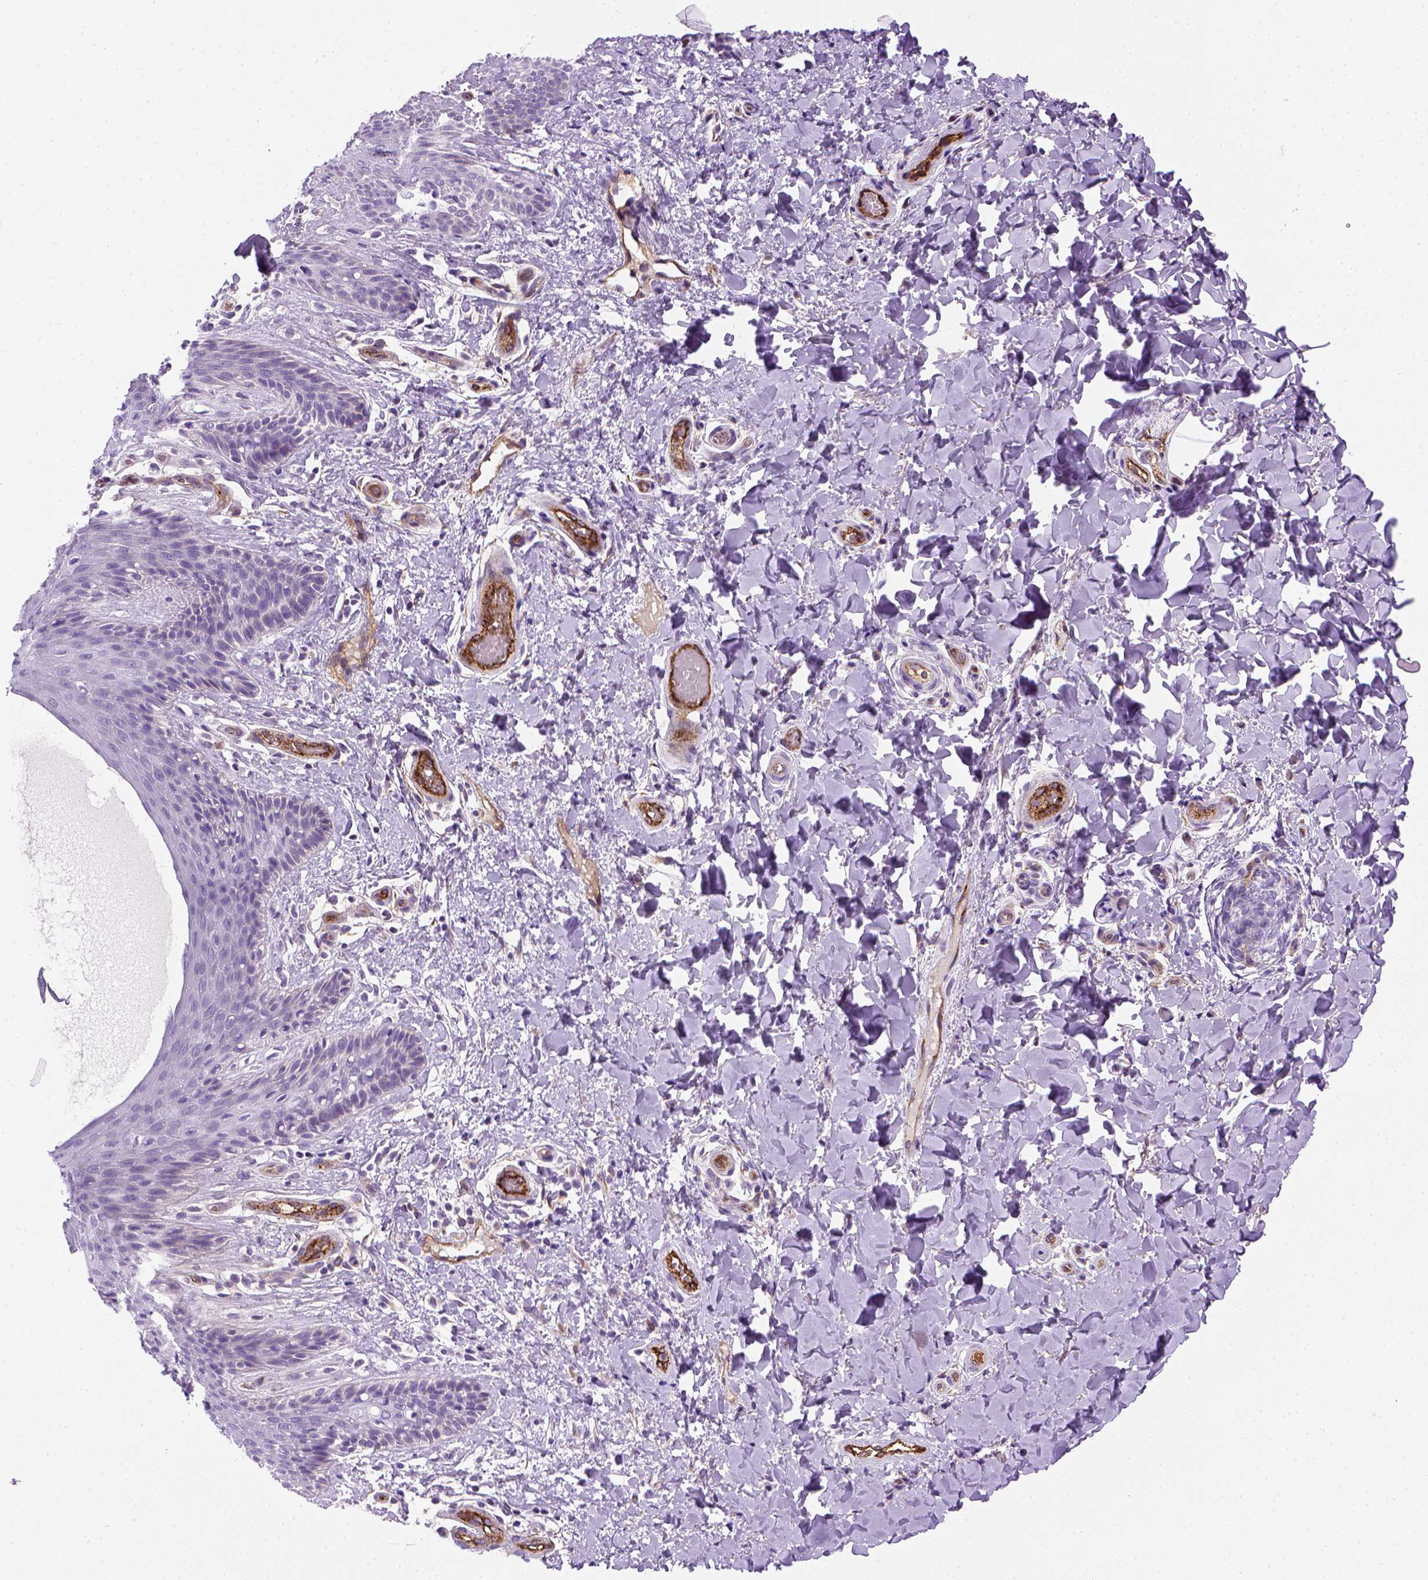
{"staining": {"intensity": "negative", "quantity": "none", "location": "none"}, "tissue": "skin", "cell_type": "Epidermal cells", "image_type": "normal", "snomed": [{"axis": "morphology", "description": "Normal tissue, NOS"}, {"axis": "topography", "description": "Anal"}], "caption": "An immunohistochemistry (IHC) image of benign skin is shown. There is no staining in epidermal cells of skin.", "gene": "VWF", "patient": {"sex": "male", "age": 36}}